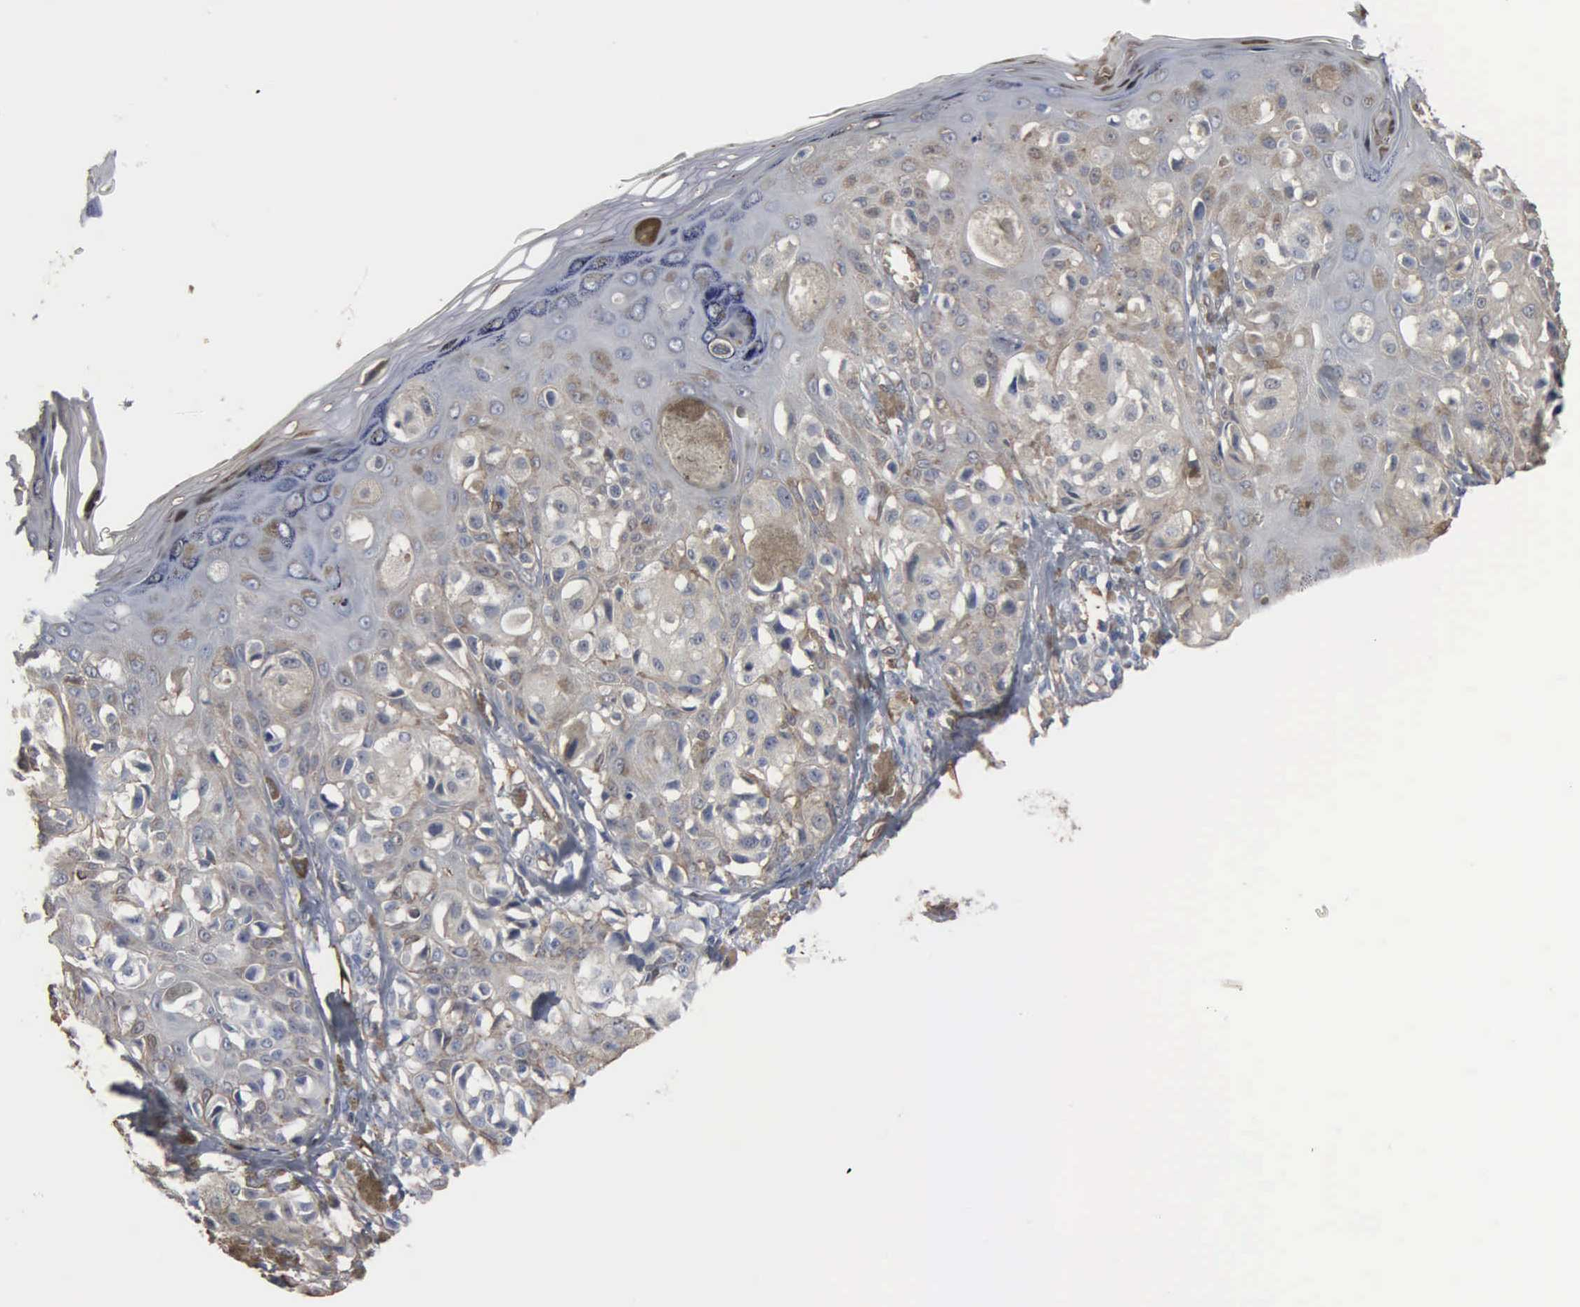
{"staining": {"intensity": "negative", "quantity": "none", "location": "none"}, "tissue": "melanoma", "cell_type": "Tumor cells", "image_type": "cancer", "snomed": [{"axis": "morphology", "description": "Malignant melanoma, NOS"}, {"axis": "topography", "description": "Skin"}], "caption": "DAB (3,3'-diaminobenzidine) immunohistochemical staining of malignant melanoma exhibits no significant positivity in tumor cells.", "gene": "FSCN1", "patient": {"sex": "female", "age": 55}}